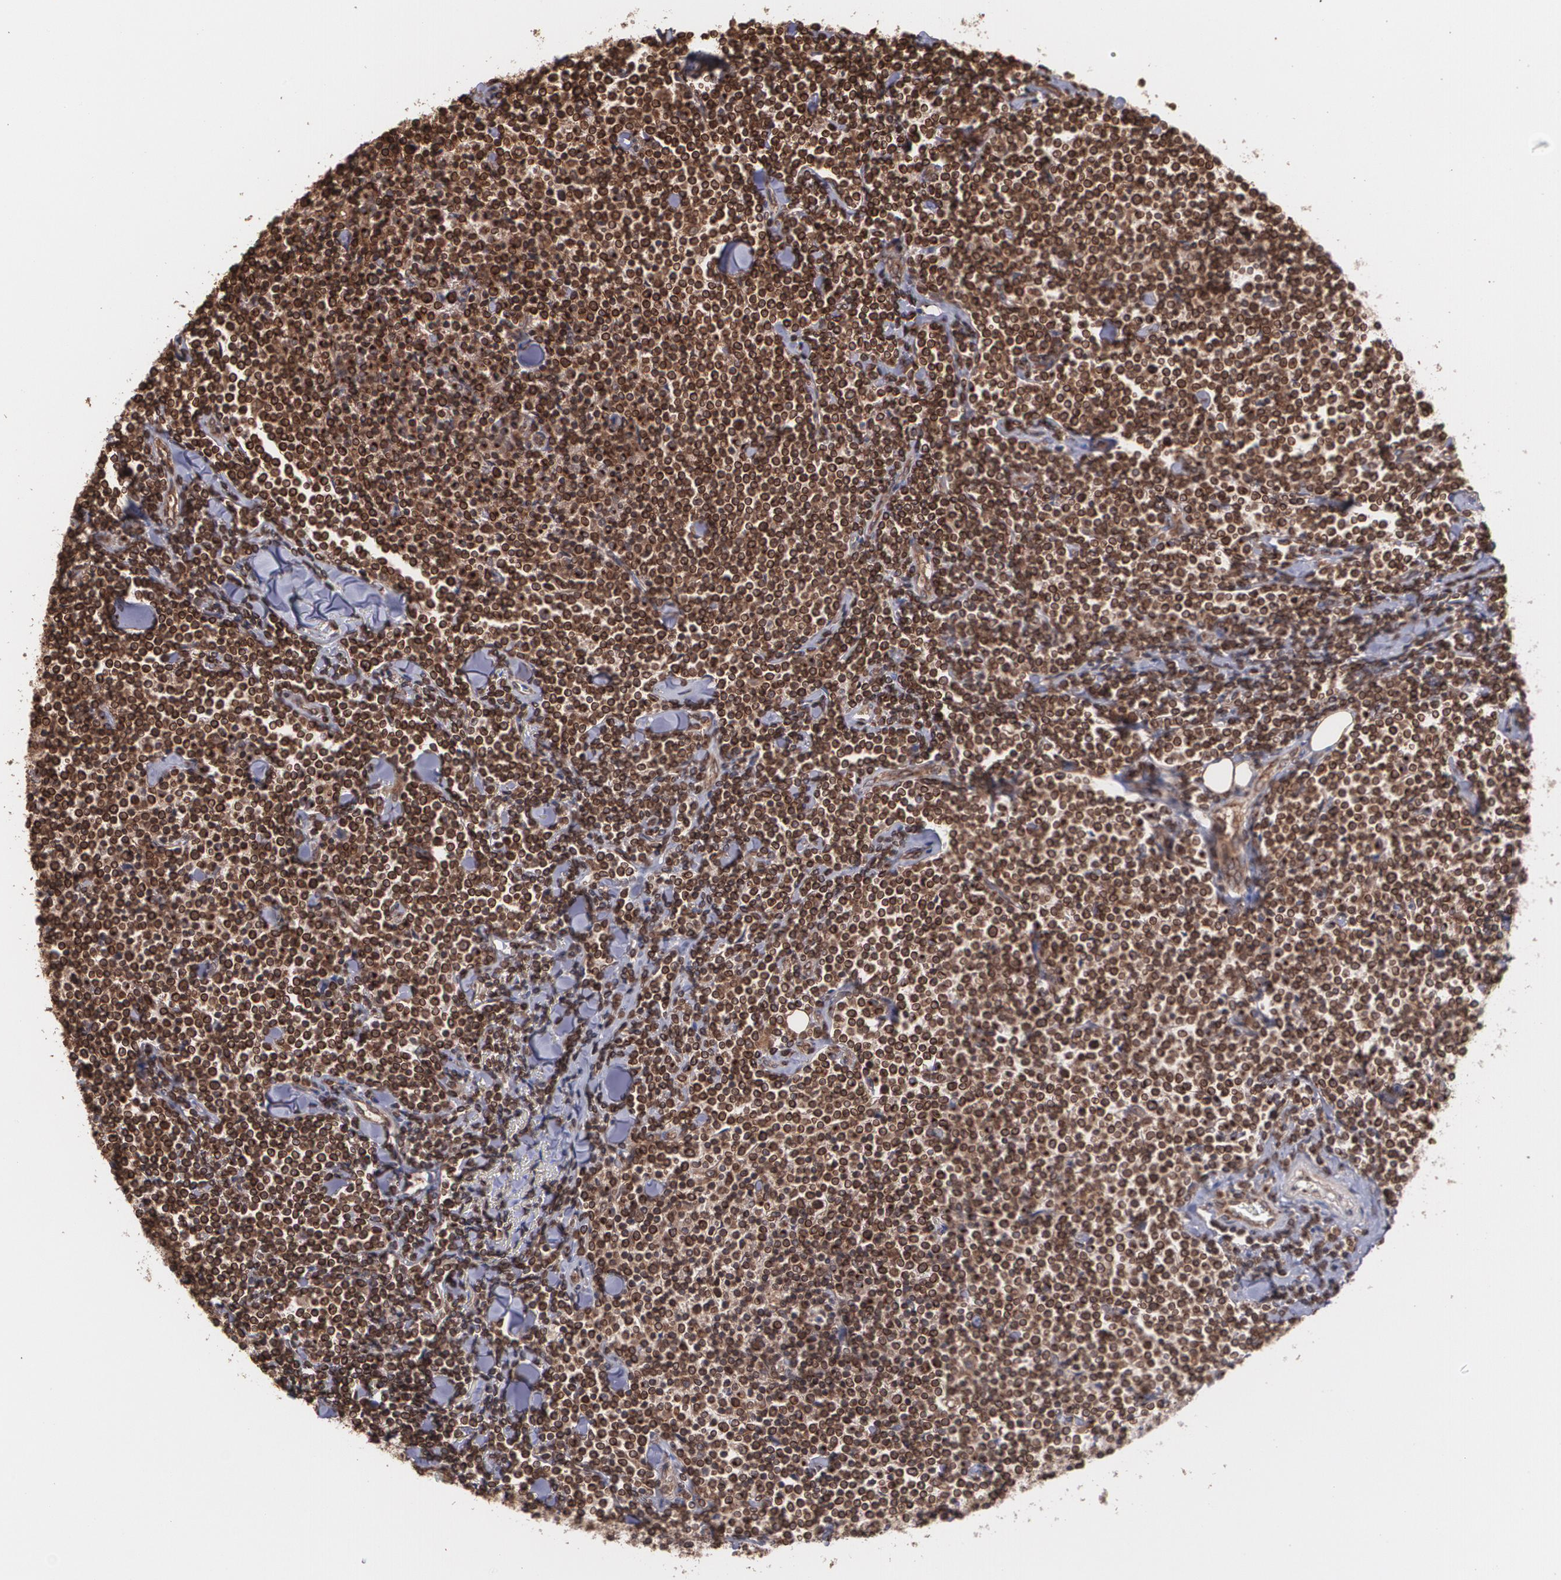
{"staining": {"intensity": "strong", "quantity": ">75%", "location": "cytoplasmic/membranous"}, "tissue": "lymphoma", "cell_type": "Tumor cells", "image_type": "cancer", "snomed": [{"axis": "morphology", "description": "Malignant lymphoma, non-Hodgkin's type, Low grade"}, {"axis": "topography", "description": "Soft tissue"}], "caption": "There is high levels of strong cytoplasmic/membranous staining in tumor cells of lymphoma, as demonstrated by immunohistochemical staining (brown color).", "gene": "TRIP11", "patient": {"sex": "male", "age": 92}}